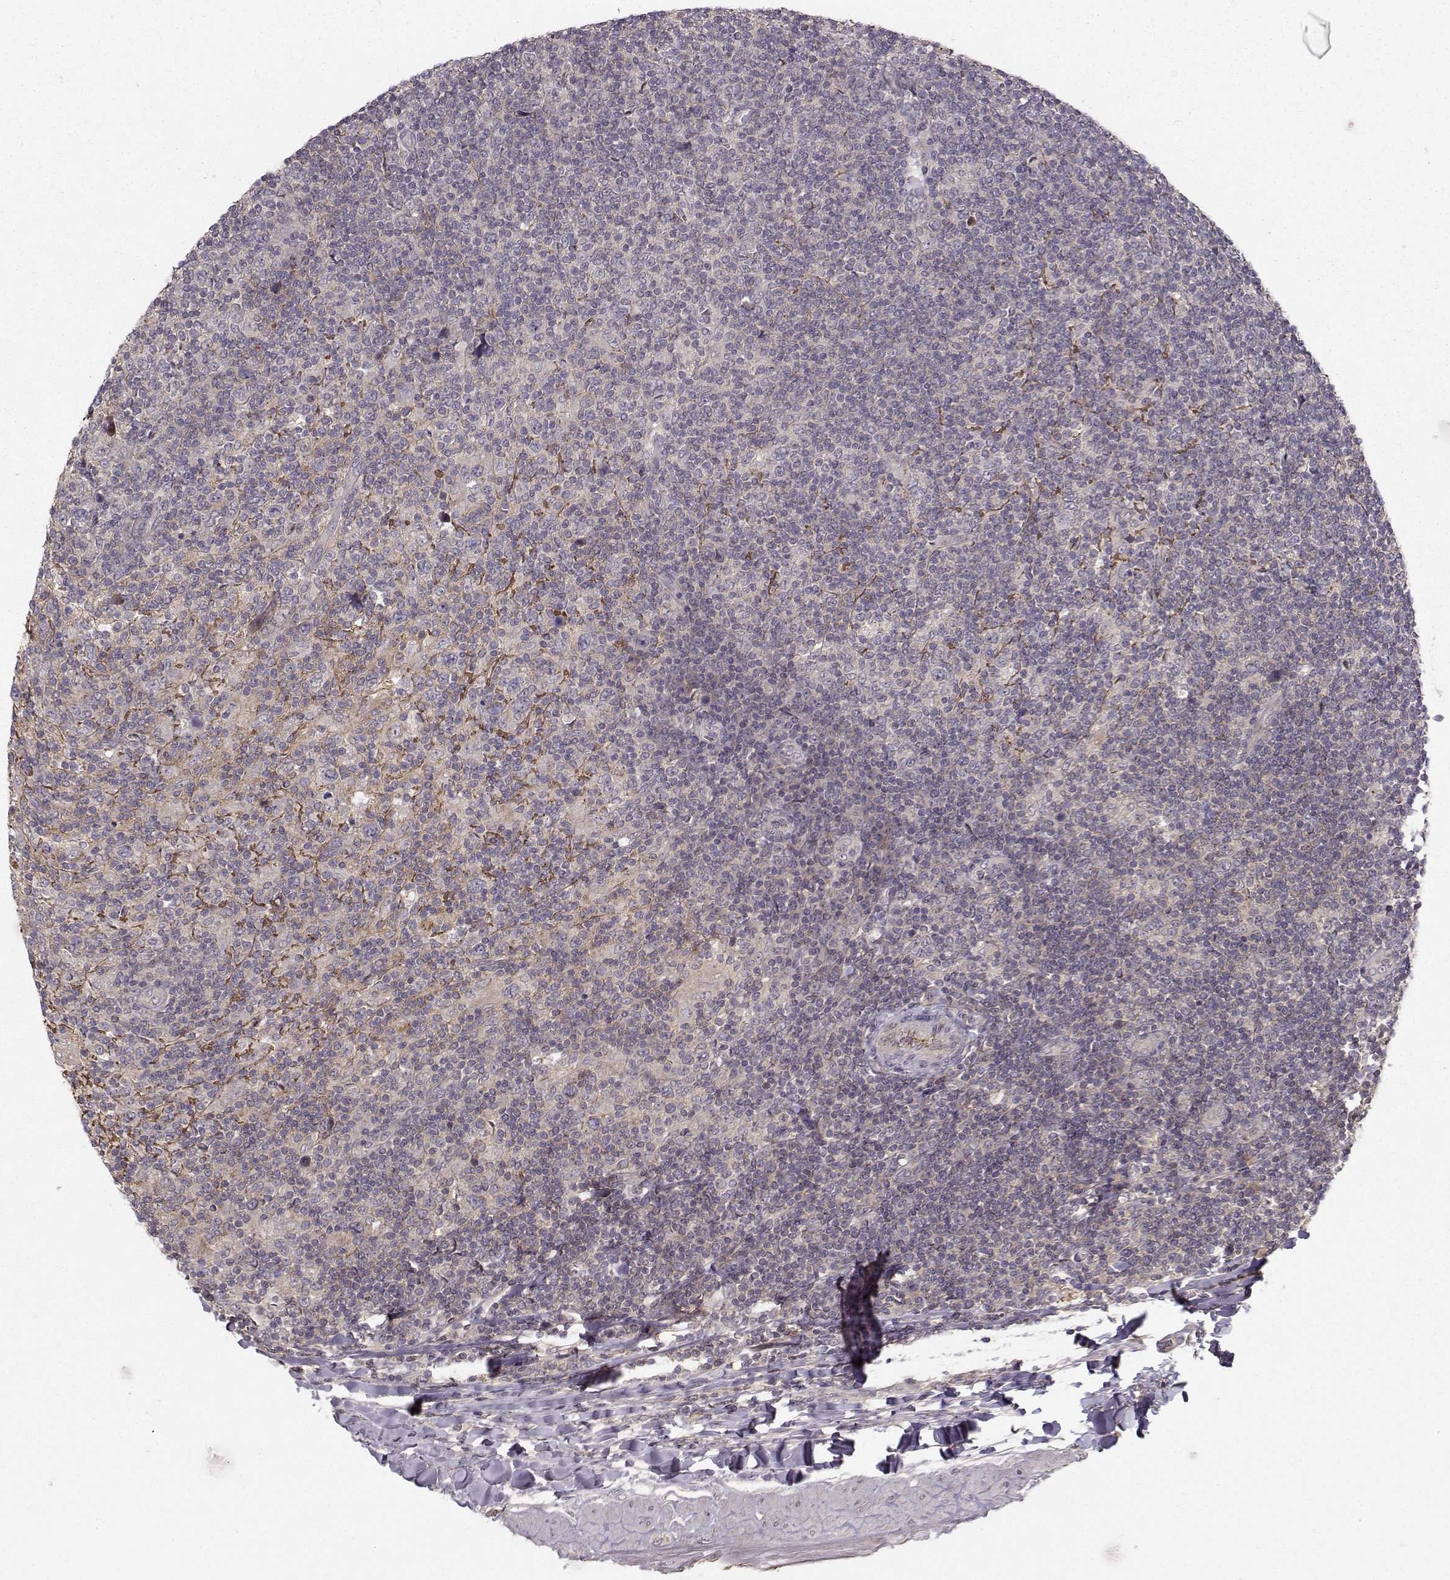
{"staining": {"intensity": "negative", "quantity": "none", "location": "none"}, "tissue": "lymphoma", "cell_type": "Tumor cells", "image_type": "cancer", "snomed": [{"axis": "morphology", "description": "Hodgkin's disease, NOS"}, {"axis": "topography", "description": "Lymph node"}], "caption": "Immunohistochemistry image of human lymphoma stained for a protein (brown), which exhibits no staining in tumor cells. (Brightfield microscopy of DAB immunohistochemistry (IHC) at high magnification).", "gene": "WNT6", "patient": {"sex": "male", "age": 40}}